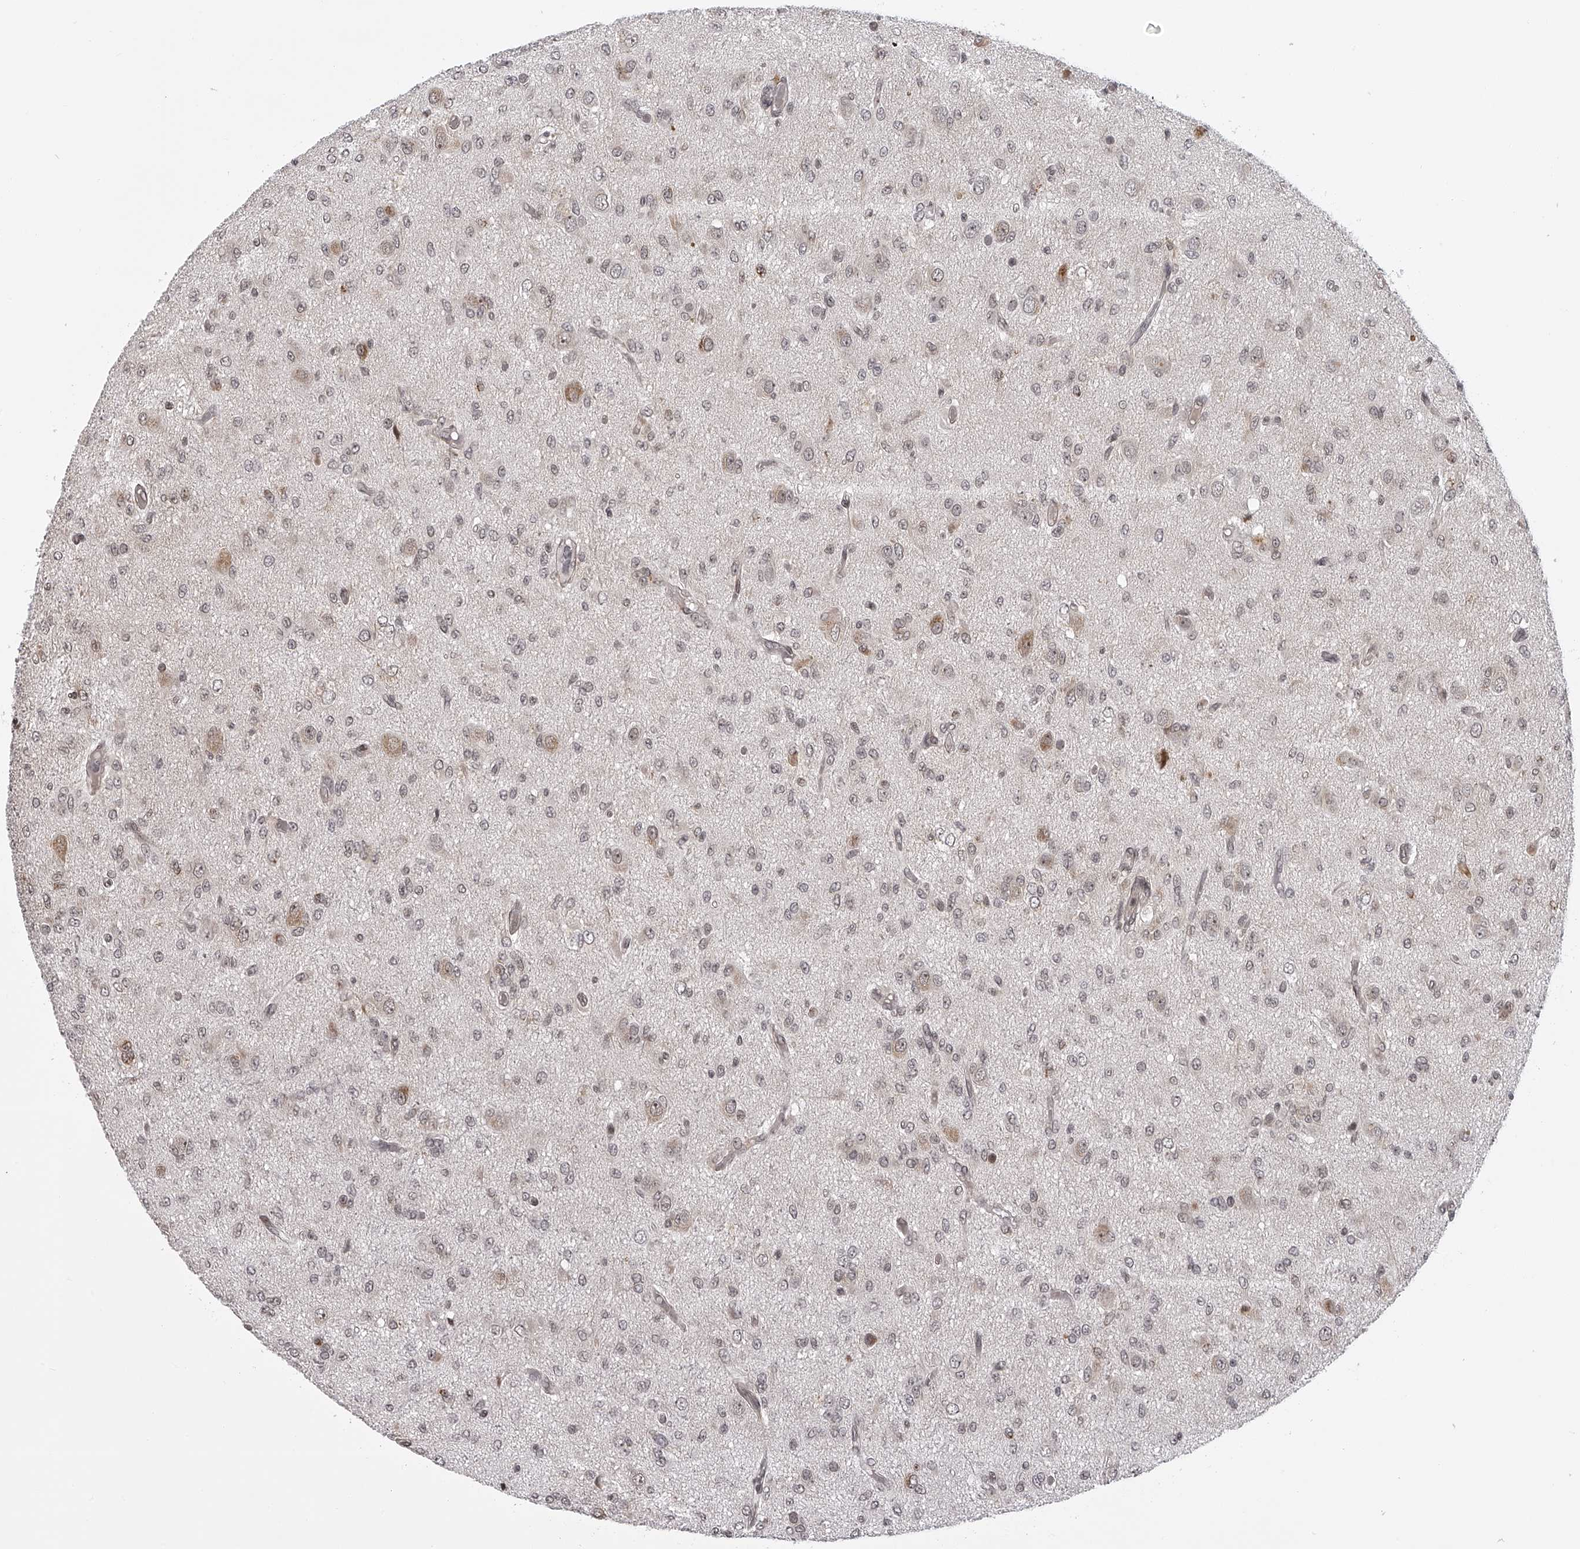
{"staining": {"intensity": "weak", "quantity": "<25%", "location": "cytoplasmic/membranous,nuclear"}, "tissue": "glioma", "cell_type": "Tumor cells", "image_type": "cancer", "snomed": [{"axis": "morphology", "description": "Glioma, malignant, High grade"}, {"axis": "topography", "description": "Brain"}], "caption": "High power microscopy histopathology image of an immunohistochemistry (IHC) micrograph of glioma, revealing no significant positivity in tumor cells.", "gene": "ODF2L", "patient": {"sex": "female", "age": 59}}